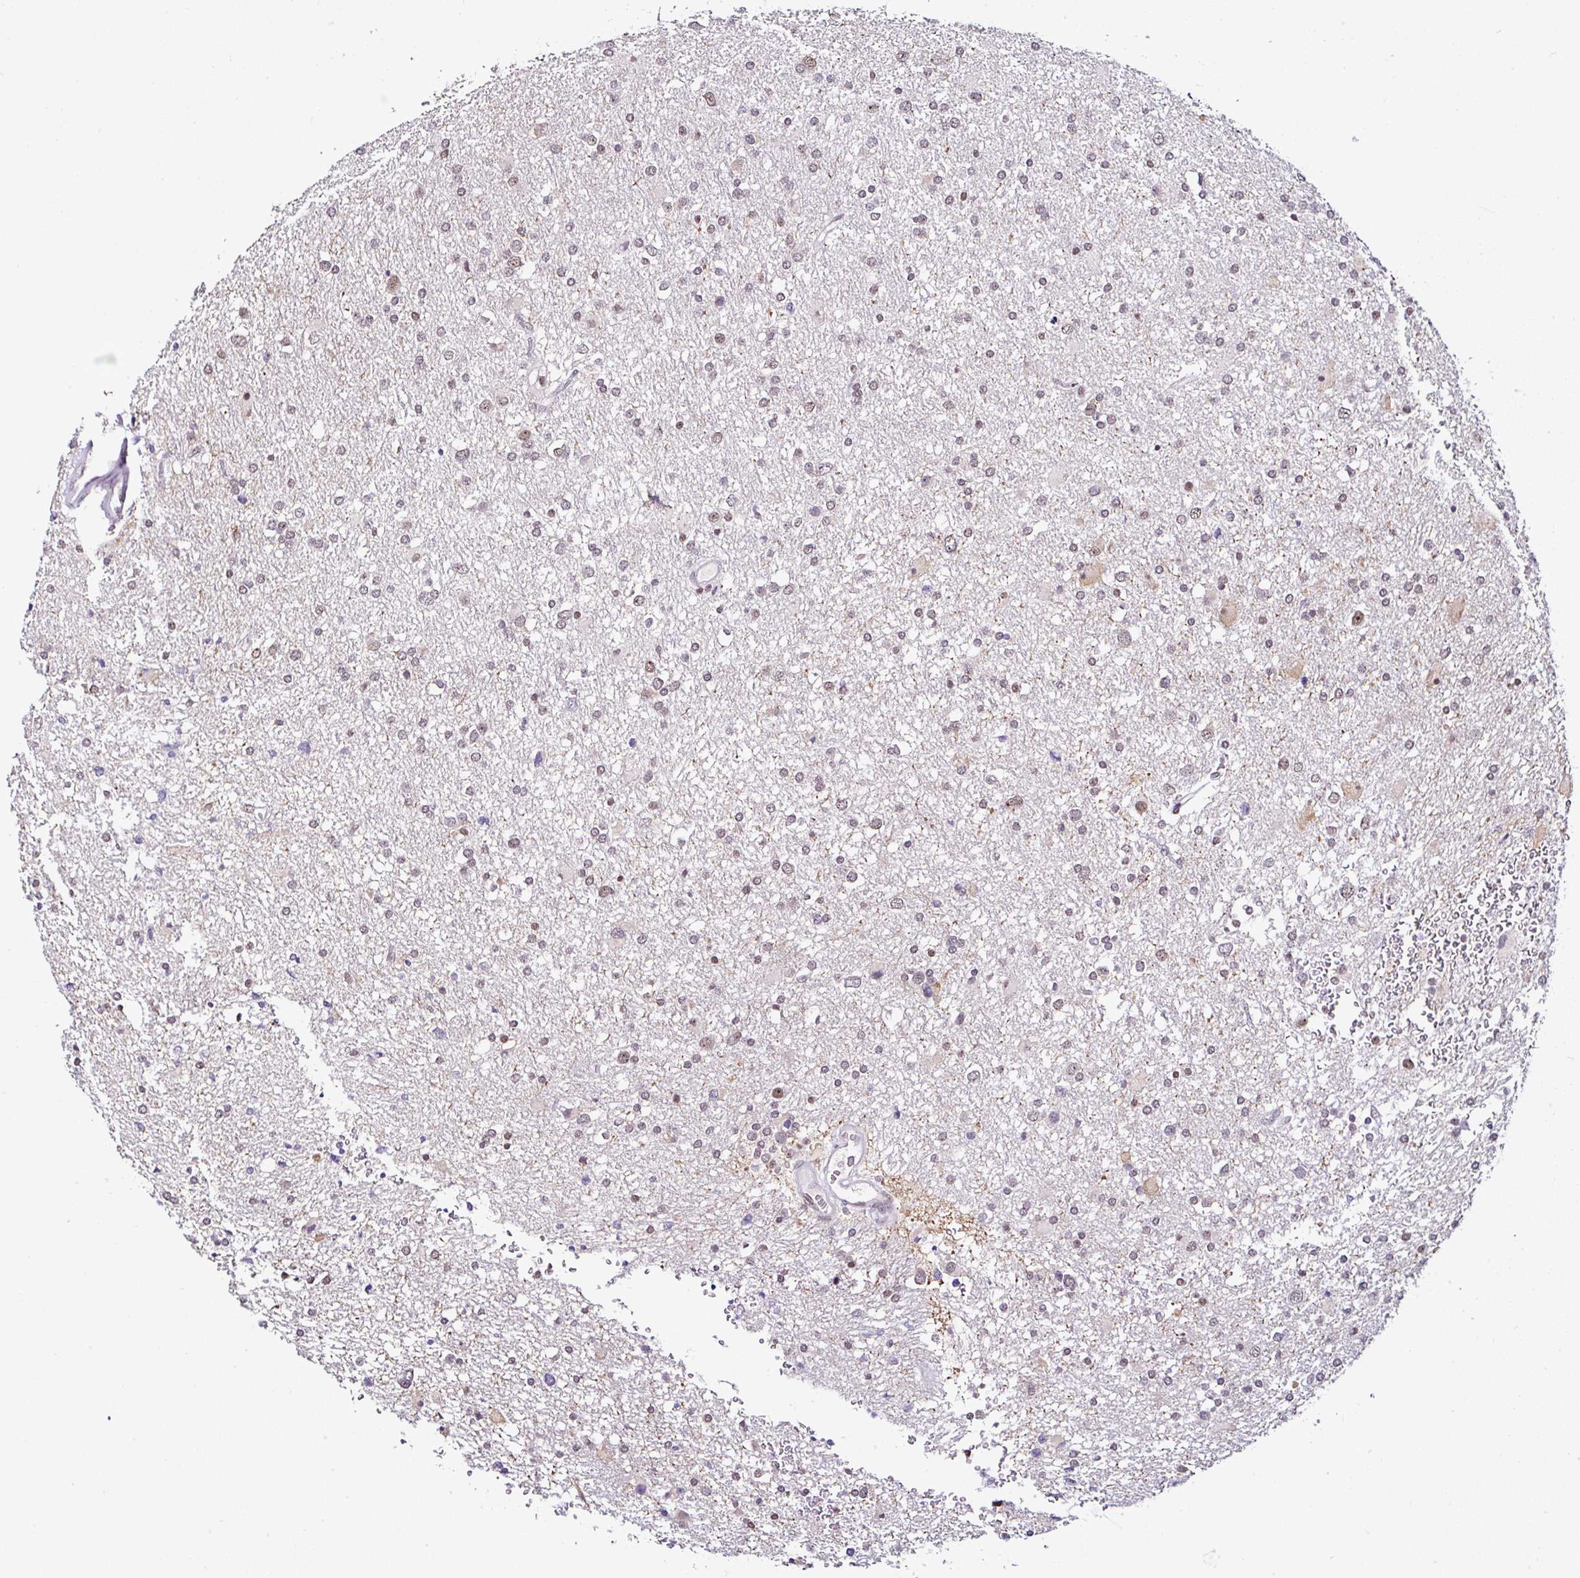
{"staining": {"intensity": "weak", "quantity": ">75%", "location": "nuclear"}, "tissue": "glioma", "cell_type": "Tumor cells", "image_type": "cancer", "snomed": [{"axis": "morphology", "description": "Glioma, malignant, Low grade"}, {"axis": "topography", "description": "Brain"}], "caption": "Immunohistochemical staining of malignant low-grade glioma demonstrates low levels of weak nuclear protein staining in approximately >75% of tumor cells.", "gene": "PTPN2", "patient": {"sex": "female", "age": 32}}